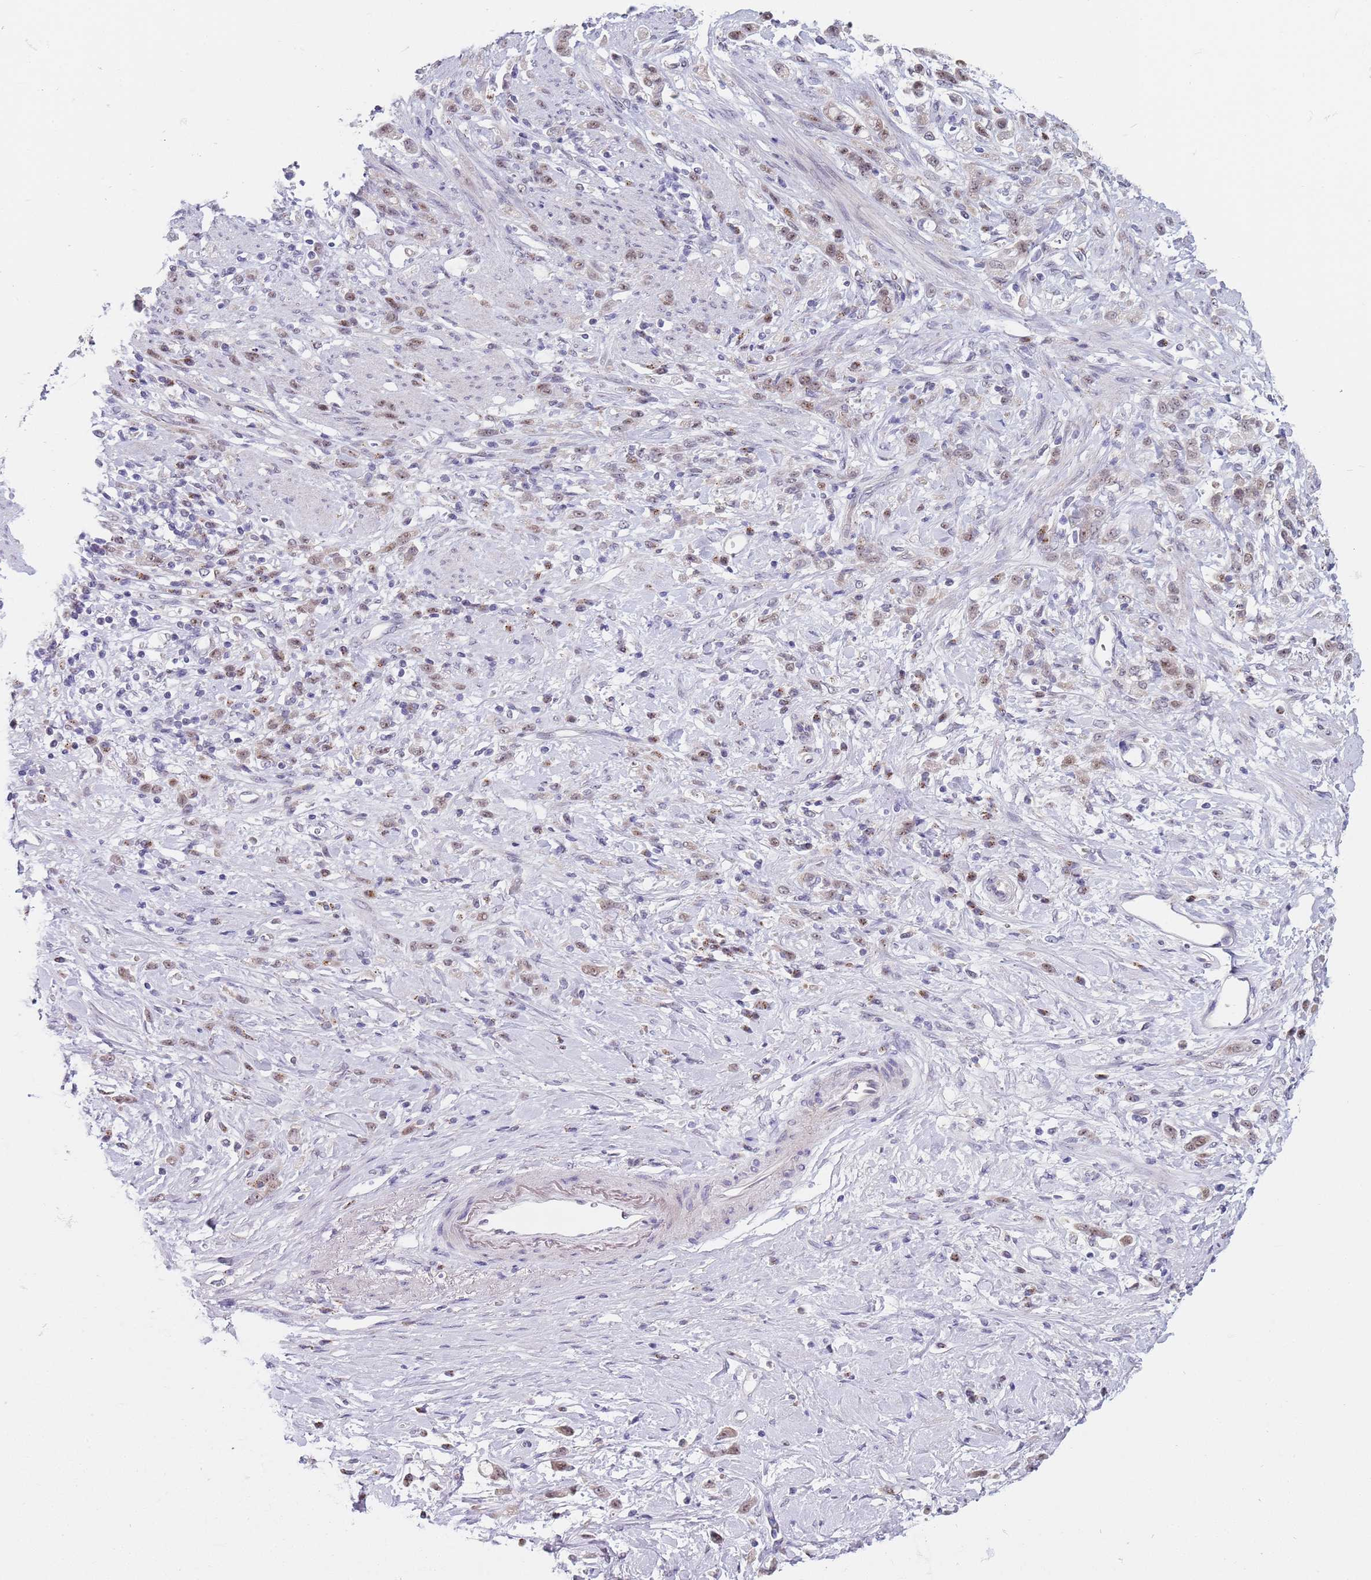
{"staining": {"intensity": "weak", "quantity": ">75%", "location": "nuclear"}, "tissue": "stomach cancer", "cell_type": "Tumor cells", "image_type": "cancer", "snomed": [{"axis": "morphology", "description": "Adenocarcinoma, NOS"}, {"axis": "topography", "description": "Stomach"}], "caption": "Immunohistochemistry (IHC) (DAB (3,3'-diaminobenzidine)) staining of human adenocarcinoma (stomach) exhibits weak nuclear protein expression in about >75% of tumor cells.", "gene": "PLCL2", "patient": {"sex": "female", "age": 60}}